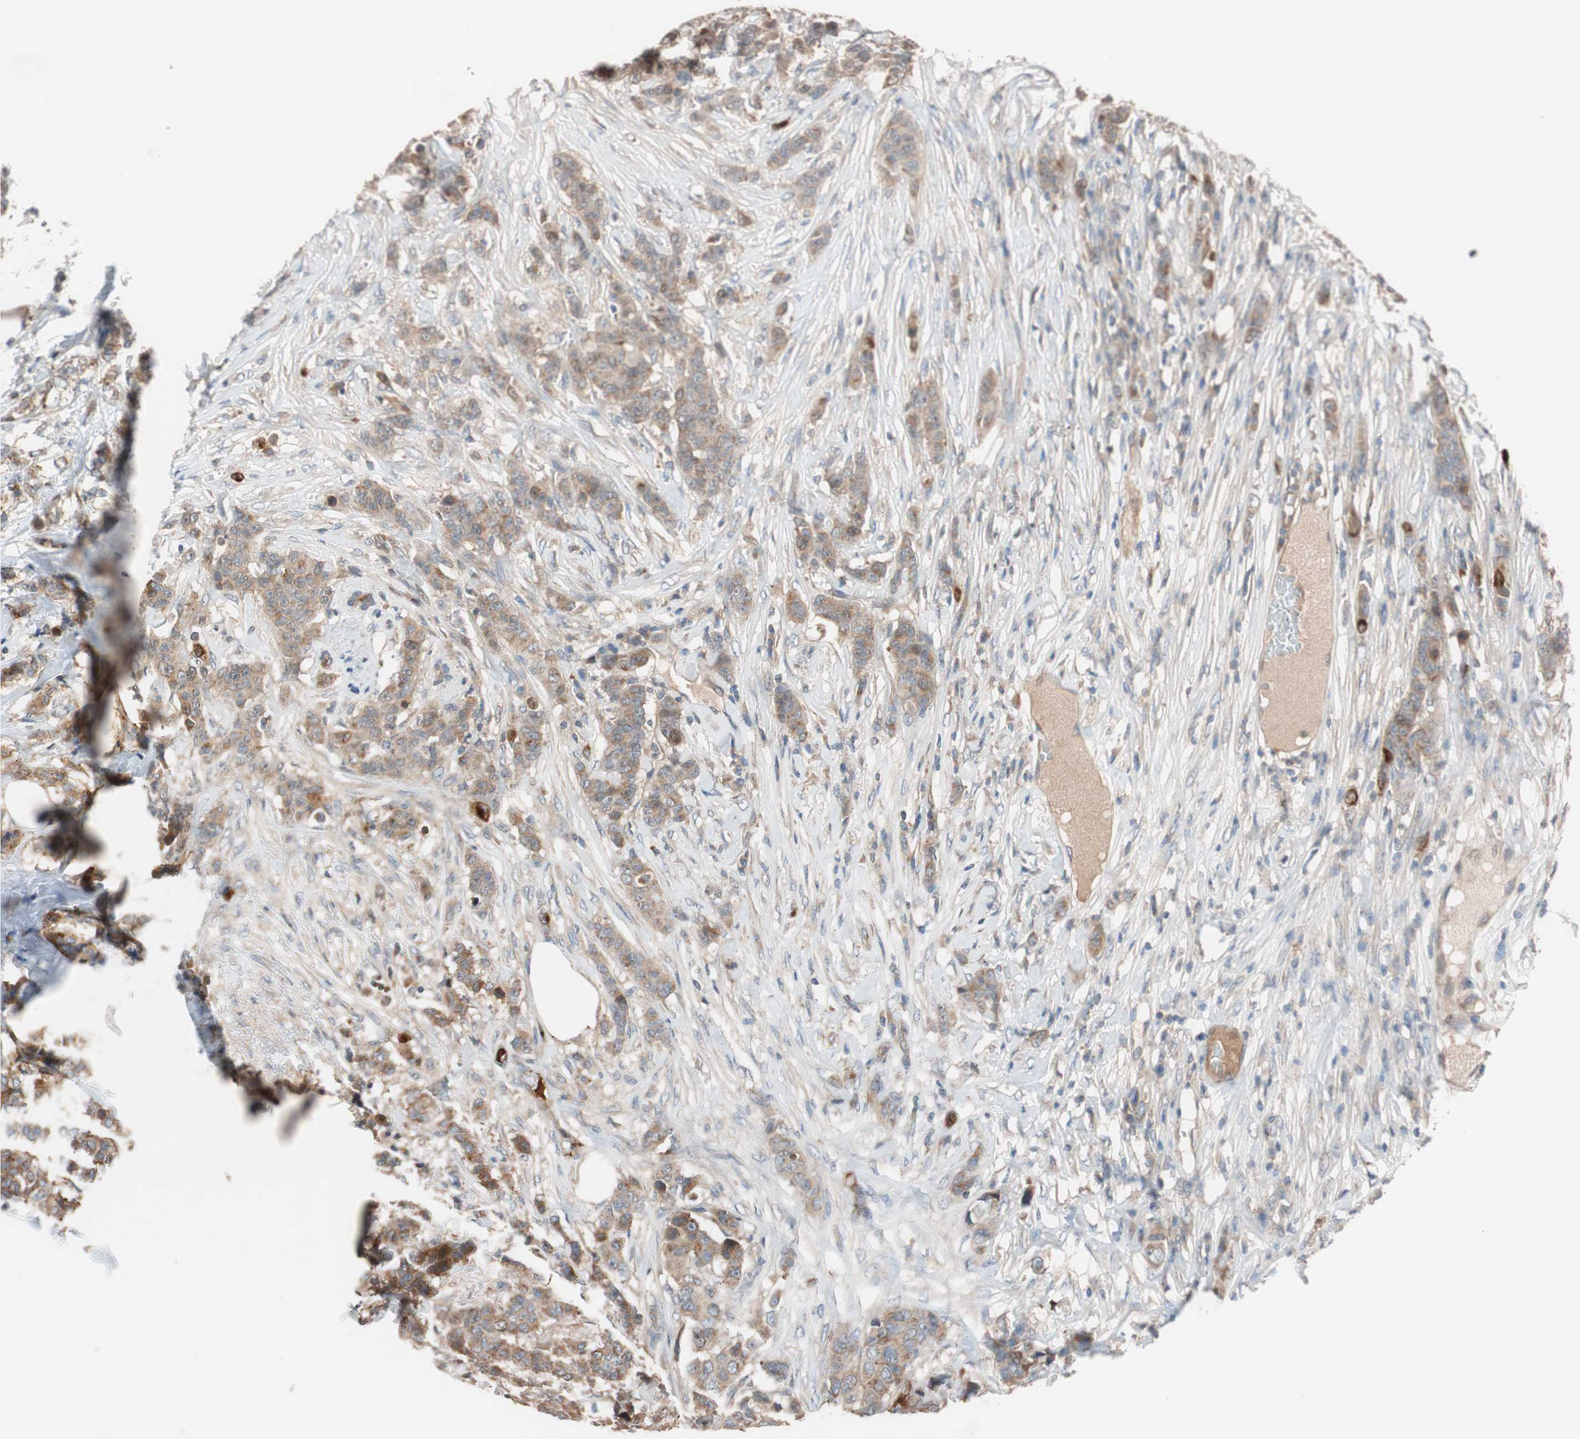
{"staining": {"intensity": "moderate", "quantity": ">75%", "location": "cytoplasmic/membranous"}, "tissue": "breast cancer", "cell_type": "Tumor cells", "image_type": "cancer", "snomed": [{"axis": "morphology", "description": "Duct carcinoma"}, {"axis": "topography", "description": "Breast"}], "caption": "Immunohistochemistry (DAB) staining of human breast cancer (intraductal carcinoma) shows moderate cytoplasmic/membranous protein staining in about >75% of tumor cells.", "gene": "SDC4", "patient": {"sex": "female", "age": 40}}